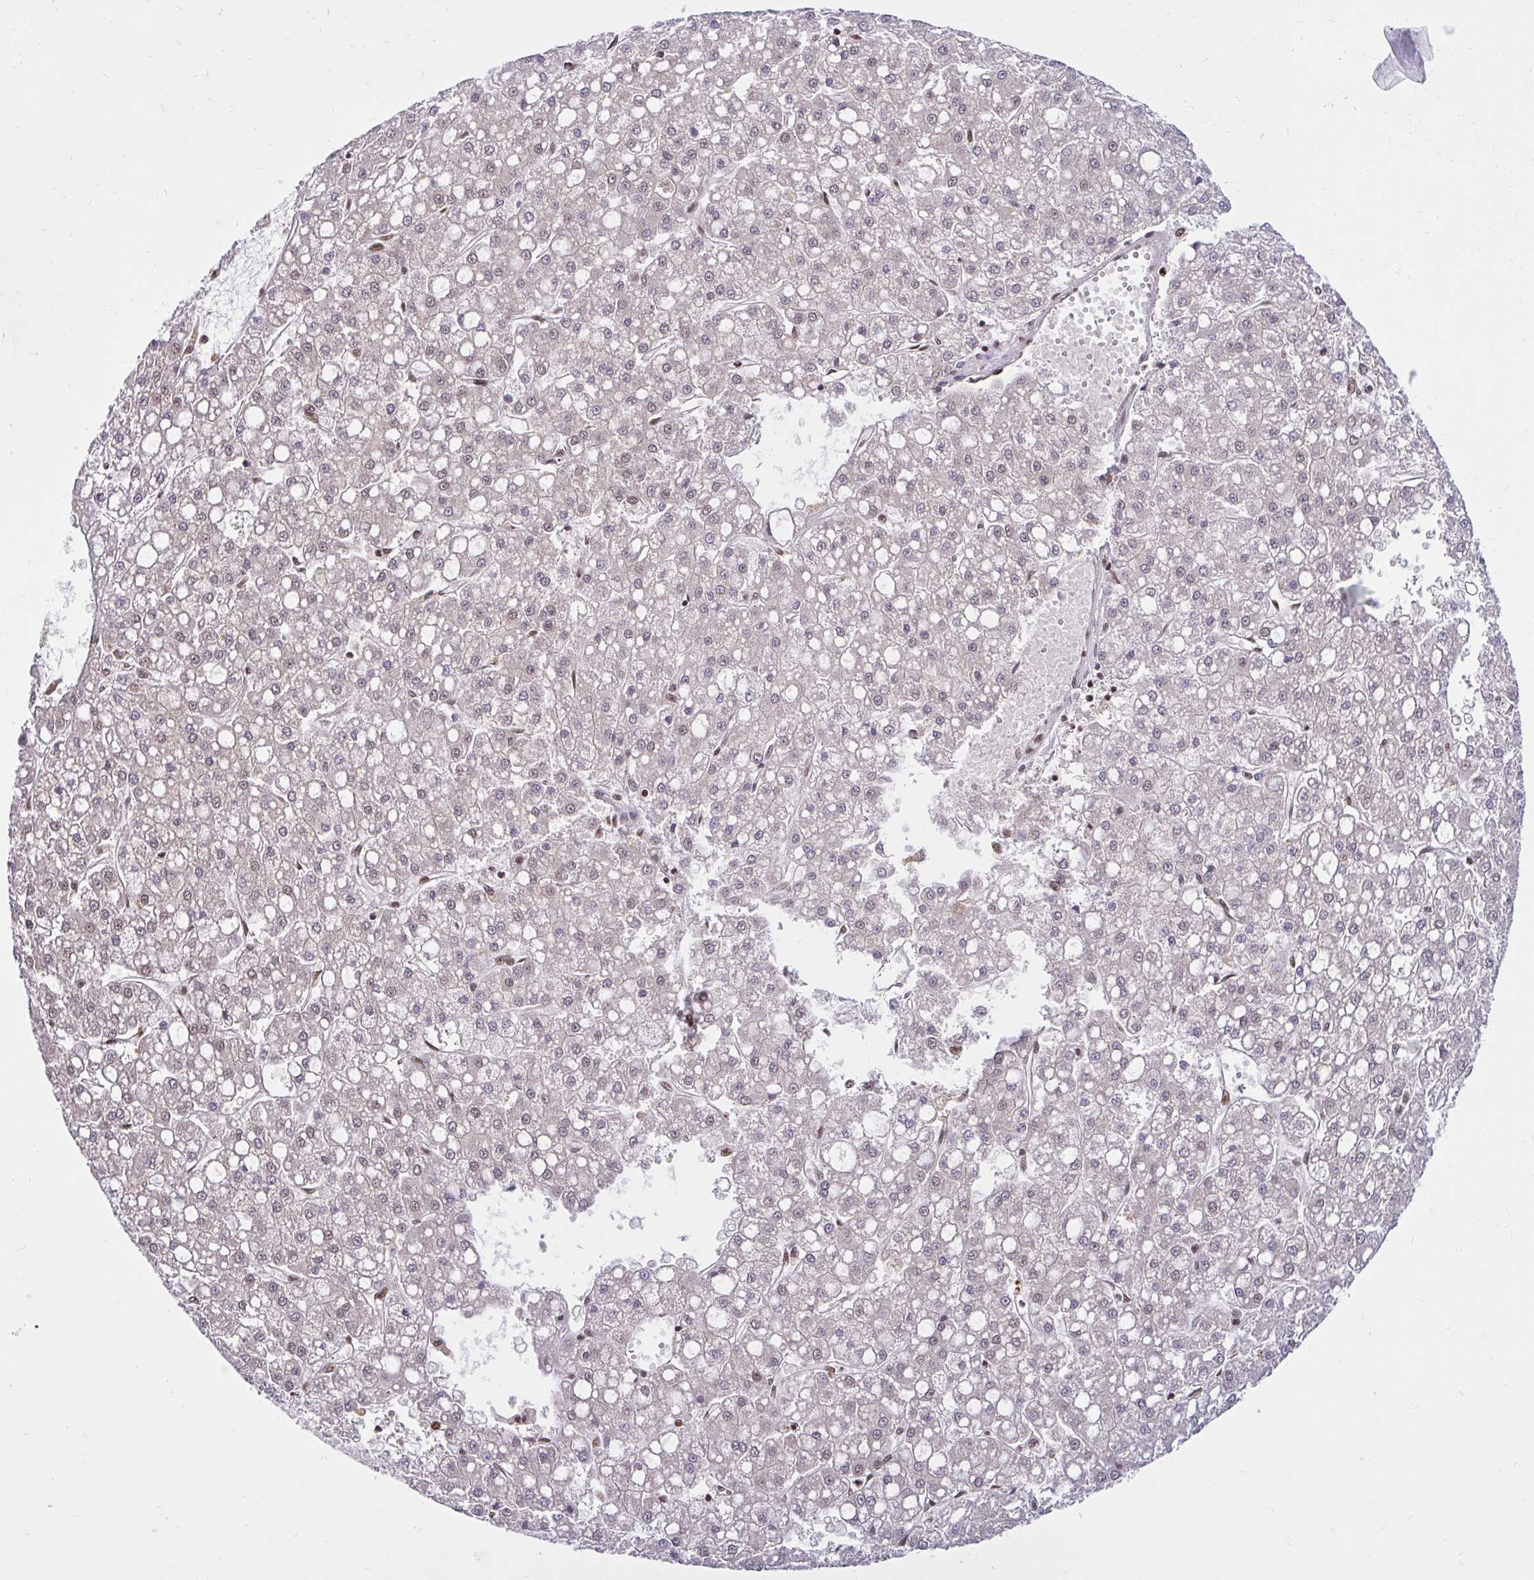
{"staining": {"intensity": "weak", "quantity": "<25%", "location": "nuclear"}, "tissue": "liver cancer", "cell_type": "Tumor cells", "image_type": "cancer", "snomed": [{"axis": "morphology", "description": "Carcinoma, Hepatocellular, NOS"}, {"axis": "topography", "description": "Liver"}], "caption": "Immunohistochemical staining of liver cancer (hepatocellular carcinoma) reveals no significant staining in tumor cells.", "gene": "ABCA9", "patient": {"sex": "male", "age": 67}}